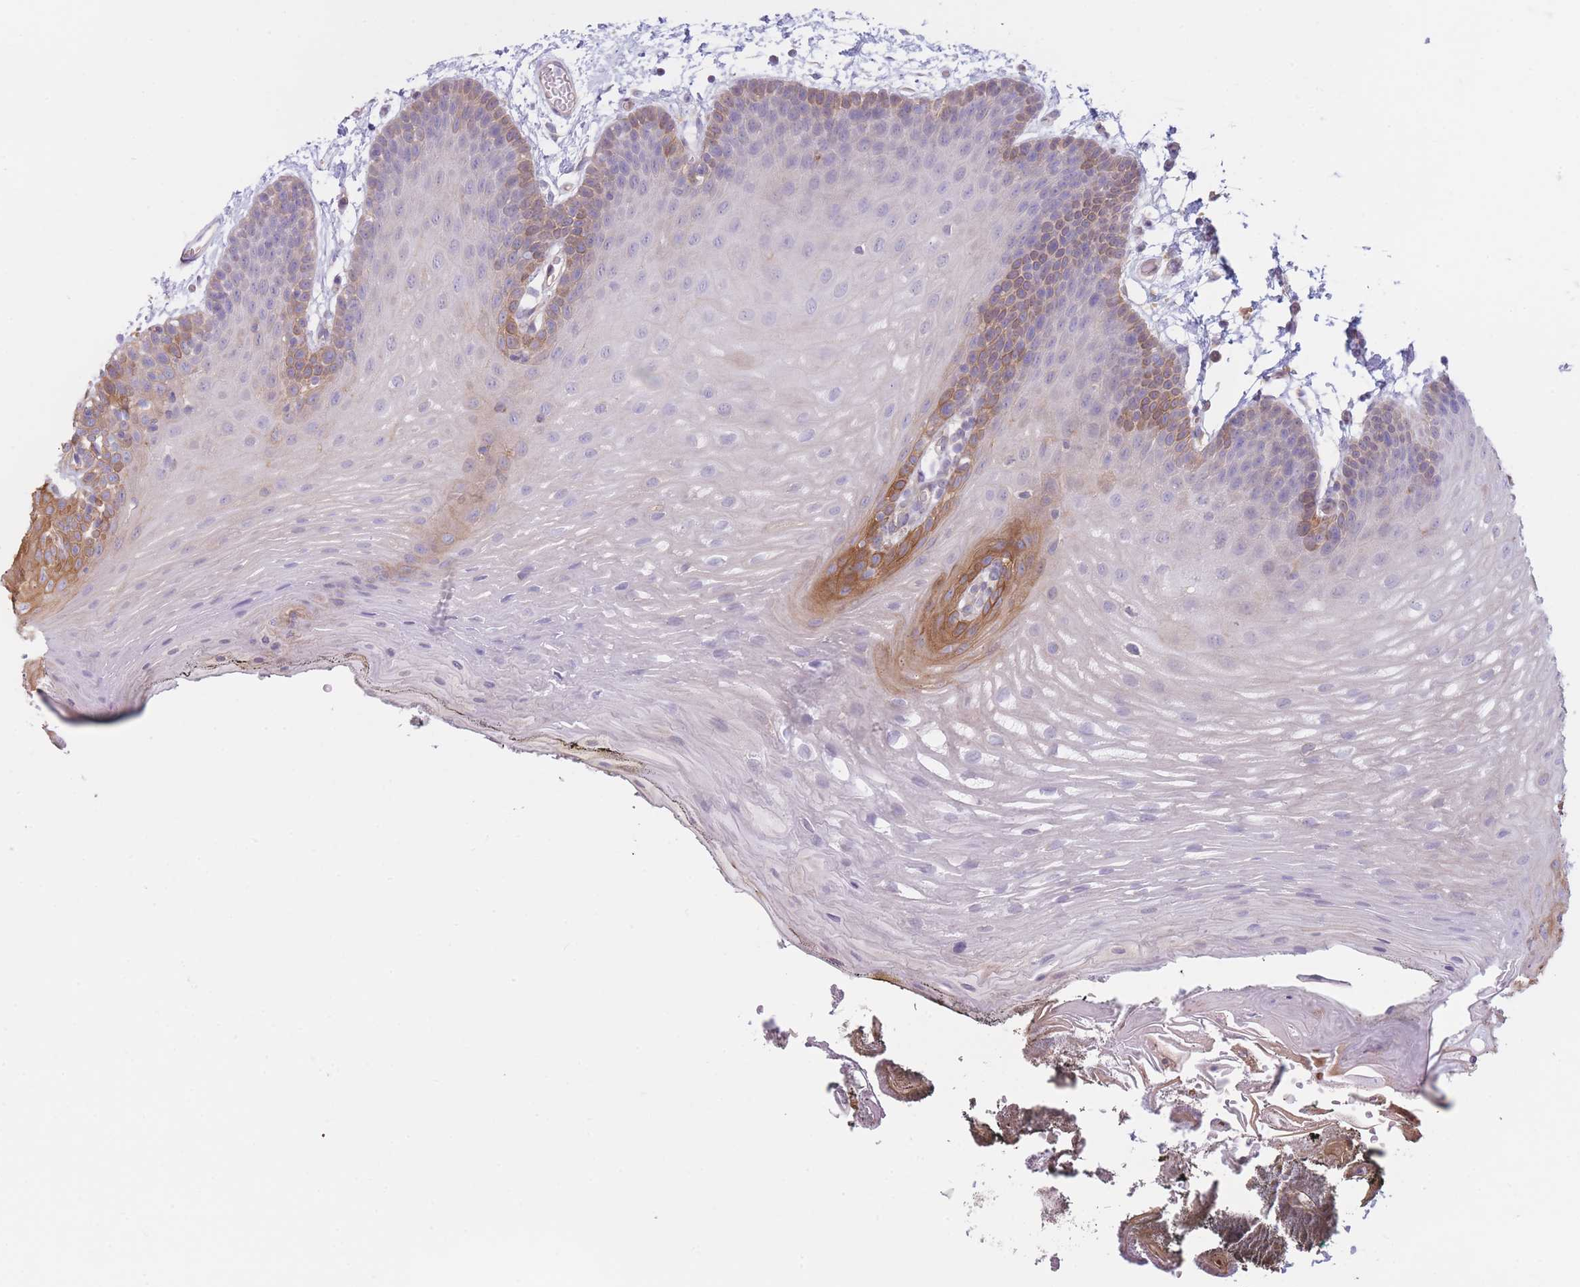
{"staining": {"intensity": "moderate", "quantity": "<25%", "location": "cytoplasmic/membranous"}, "tissue": "oral mucosa", "cell_type": "Squamous epithelial cells", "image_type": "normal", "snomed": [{"axis": "morphology", "description": "Normal tissue, NOS"}, {"axis": "morphology", "description": "Squamous cell carcinoma, NOS"}, {"axis": "topography", "description": "Oral tissue"}, {"axis": "topography", "description": "Head-Neck"}], "caption": "A low amount of moderate cytoplasmic/membranous staining is identified in approximately <25% of squamous epithelial cells in normal oral mucosa. Using DAB (brown) and hematoxylin (blue) stains, captured at high magnification using brightfield microscopy.", "gene": "SERPINB3", "patient": {"sex": "female", "age": 81}}